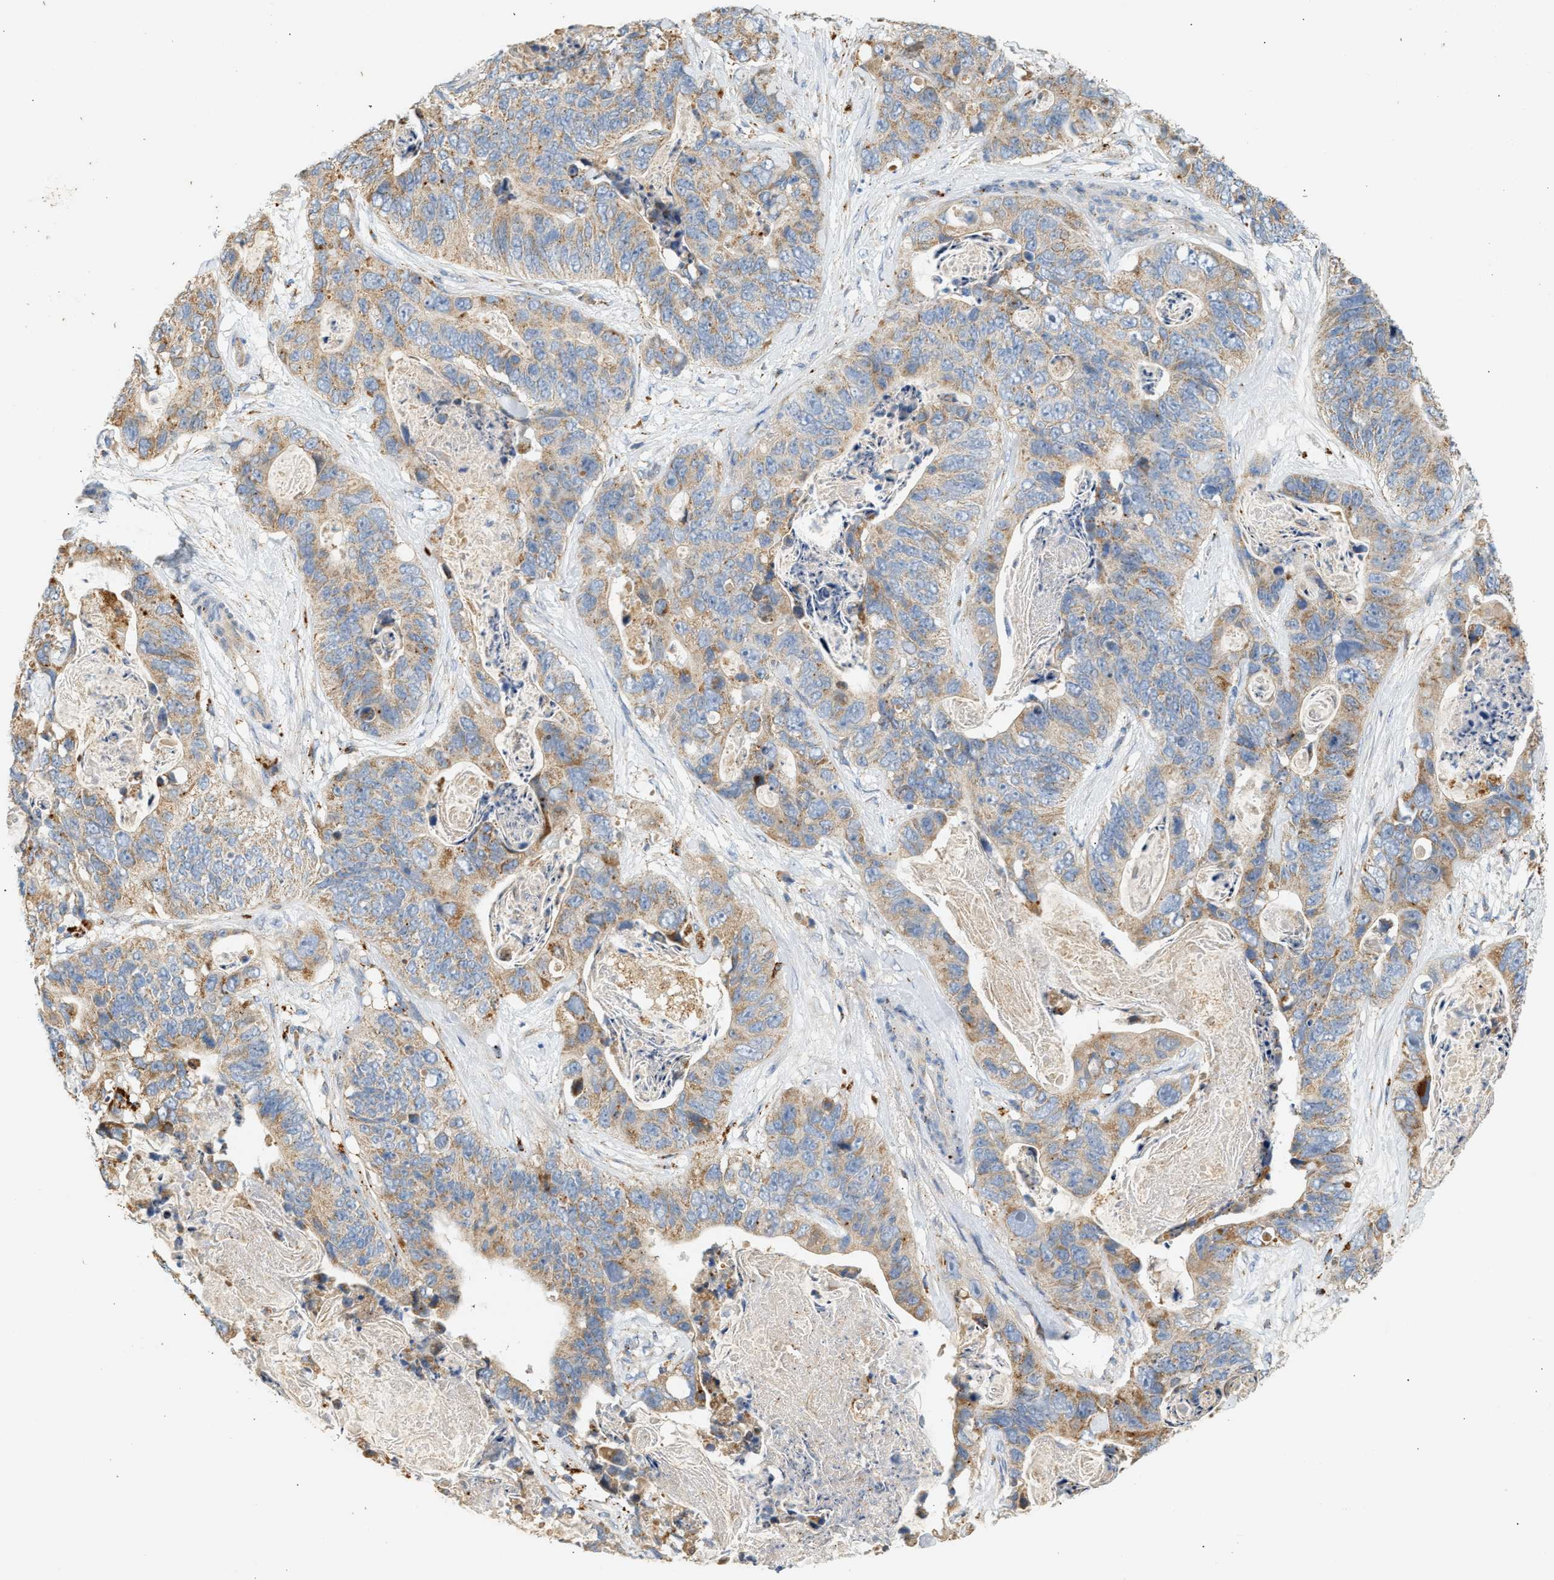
{"staining": {"intensity": "weak", "quantity": ">75%", "location": "cytoplasmic/membranous"}, "tissue": "stomach cancer", "cell_type": "Tumor cells", "image_type": "cancer", "snomed": [{"axis": "morphology", "description": "Adenocarcinoma, NOS"}, {"axis": "topography", "description": "Stomach"}], "caption": "This image displays immunohistochemistry (IHC) staining of stomach cancer, with low weak cytoplasmic/membranous expression in approximately >75% of tumor cells.", "gene": "ENTHD1", "patient": {"sex": "female", "age": 89}}